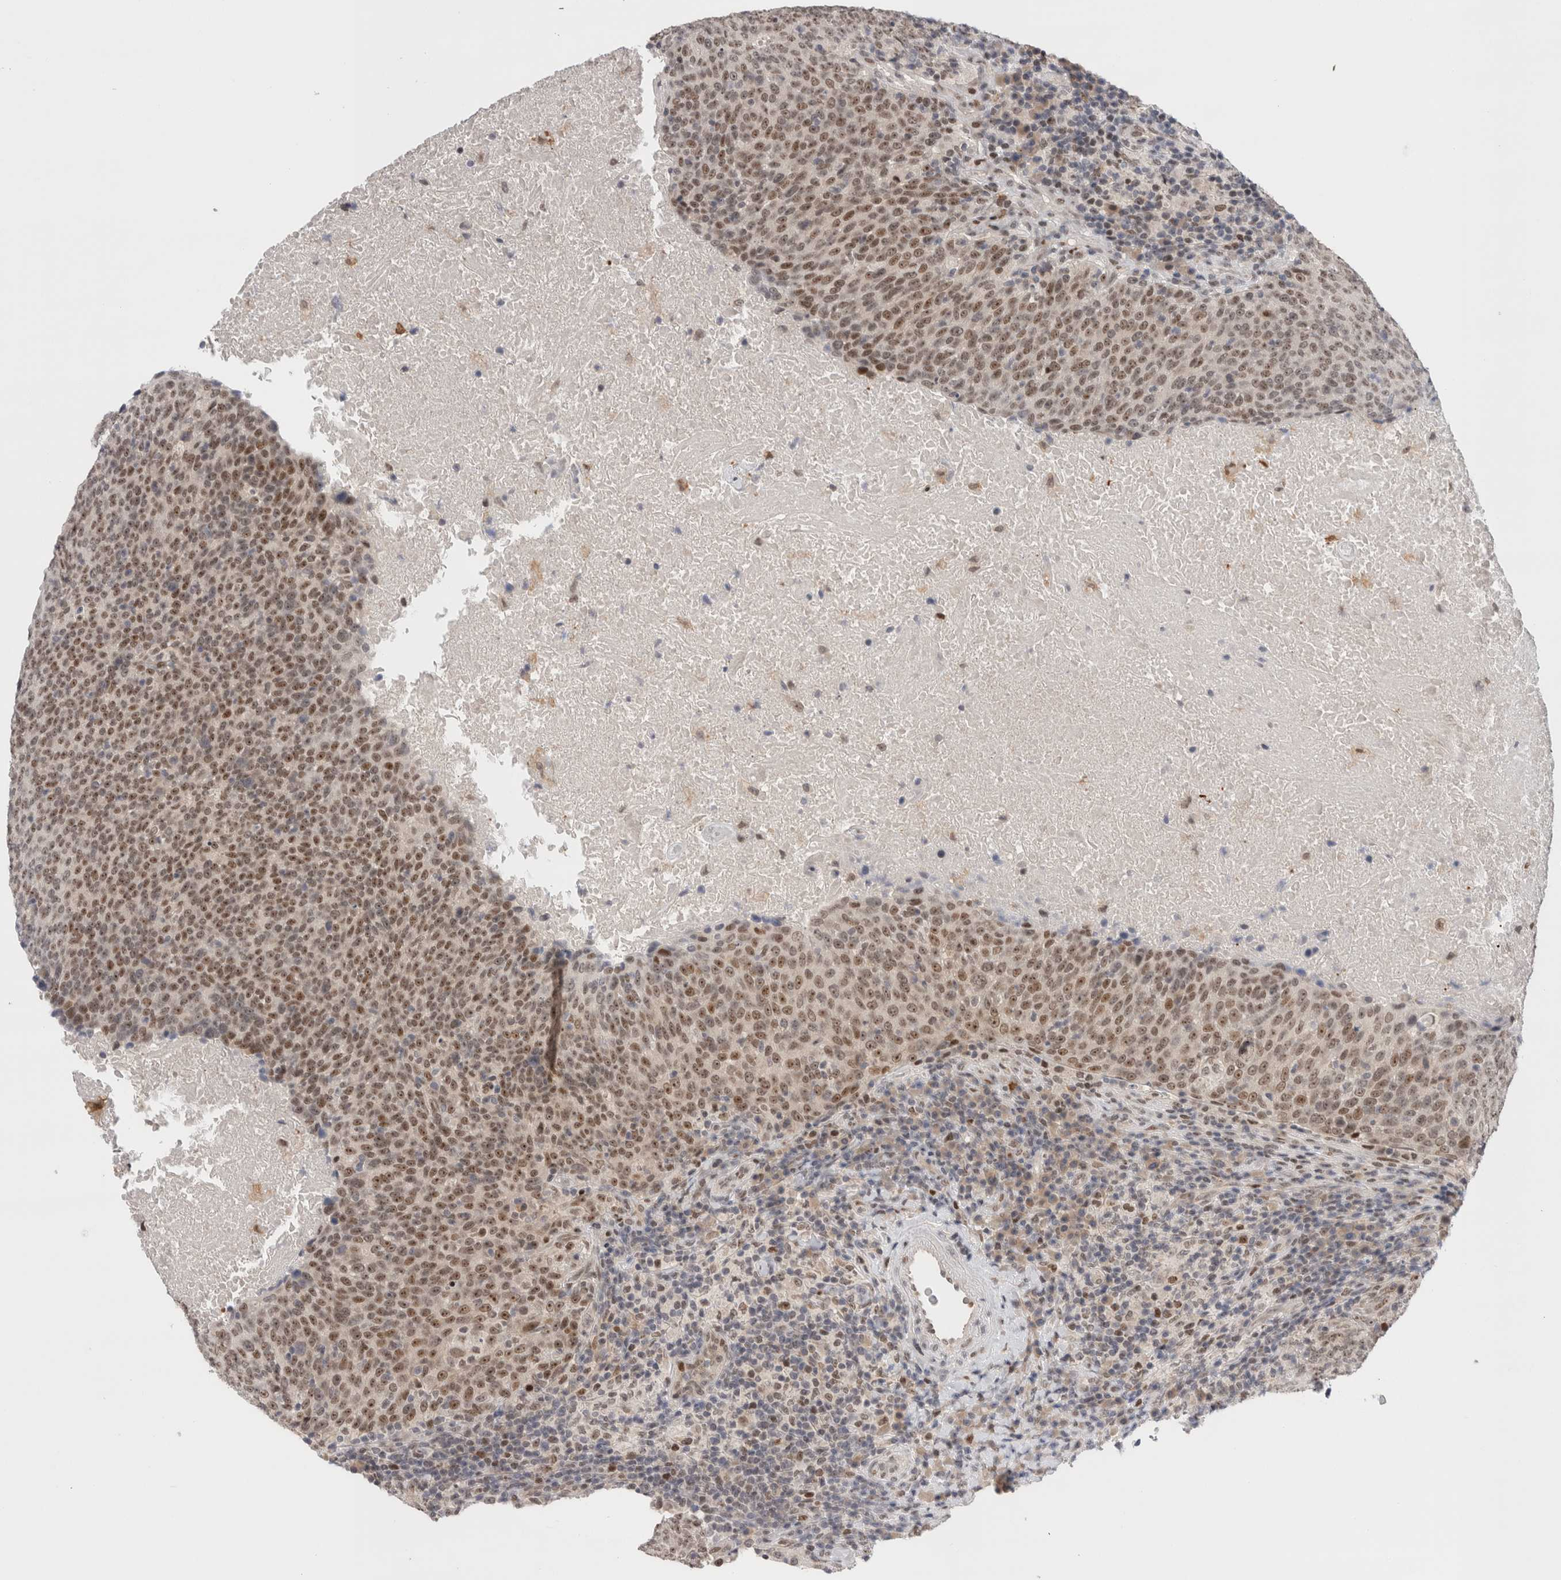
{"staining": {"intensity": "moderate", "quantity": ">75%", "location": "nuclear"}, "tissue": "head and neck cancer", "cell_type": "Tumor cells", "image_type": "cancer", "snomed": [{"axis": "morphology", "description": "Squamous cell carcinoma, NOS"}, {"axis": "morphology", "description": "Squamous cell carcinoma, metastatic, NOS"}, {"axis": "topography", "description": "Lymph node"}, {"axis": "topography", "description": "Head-Neck"}], "caption": "Moderate nuclear staining for a protein is identified in approximately >75% of tumor cells of head and neck cancer (squamous cell carcinoma) using immunohistochemistry.", "gene": "ZNF521", "patient": {"sex": "male", "age": 62}}